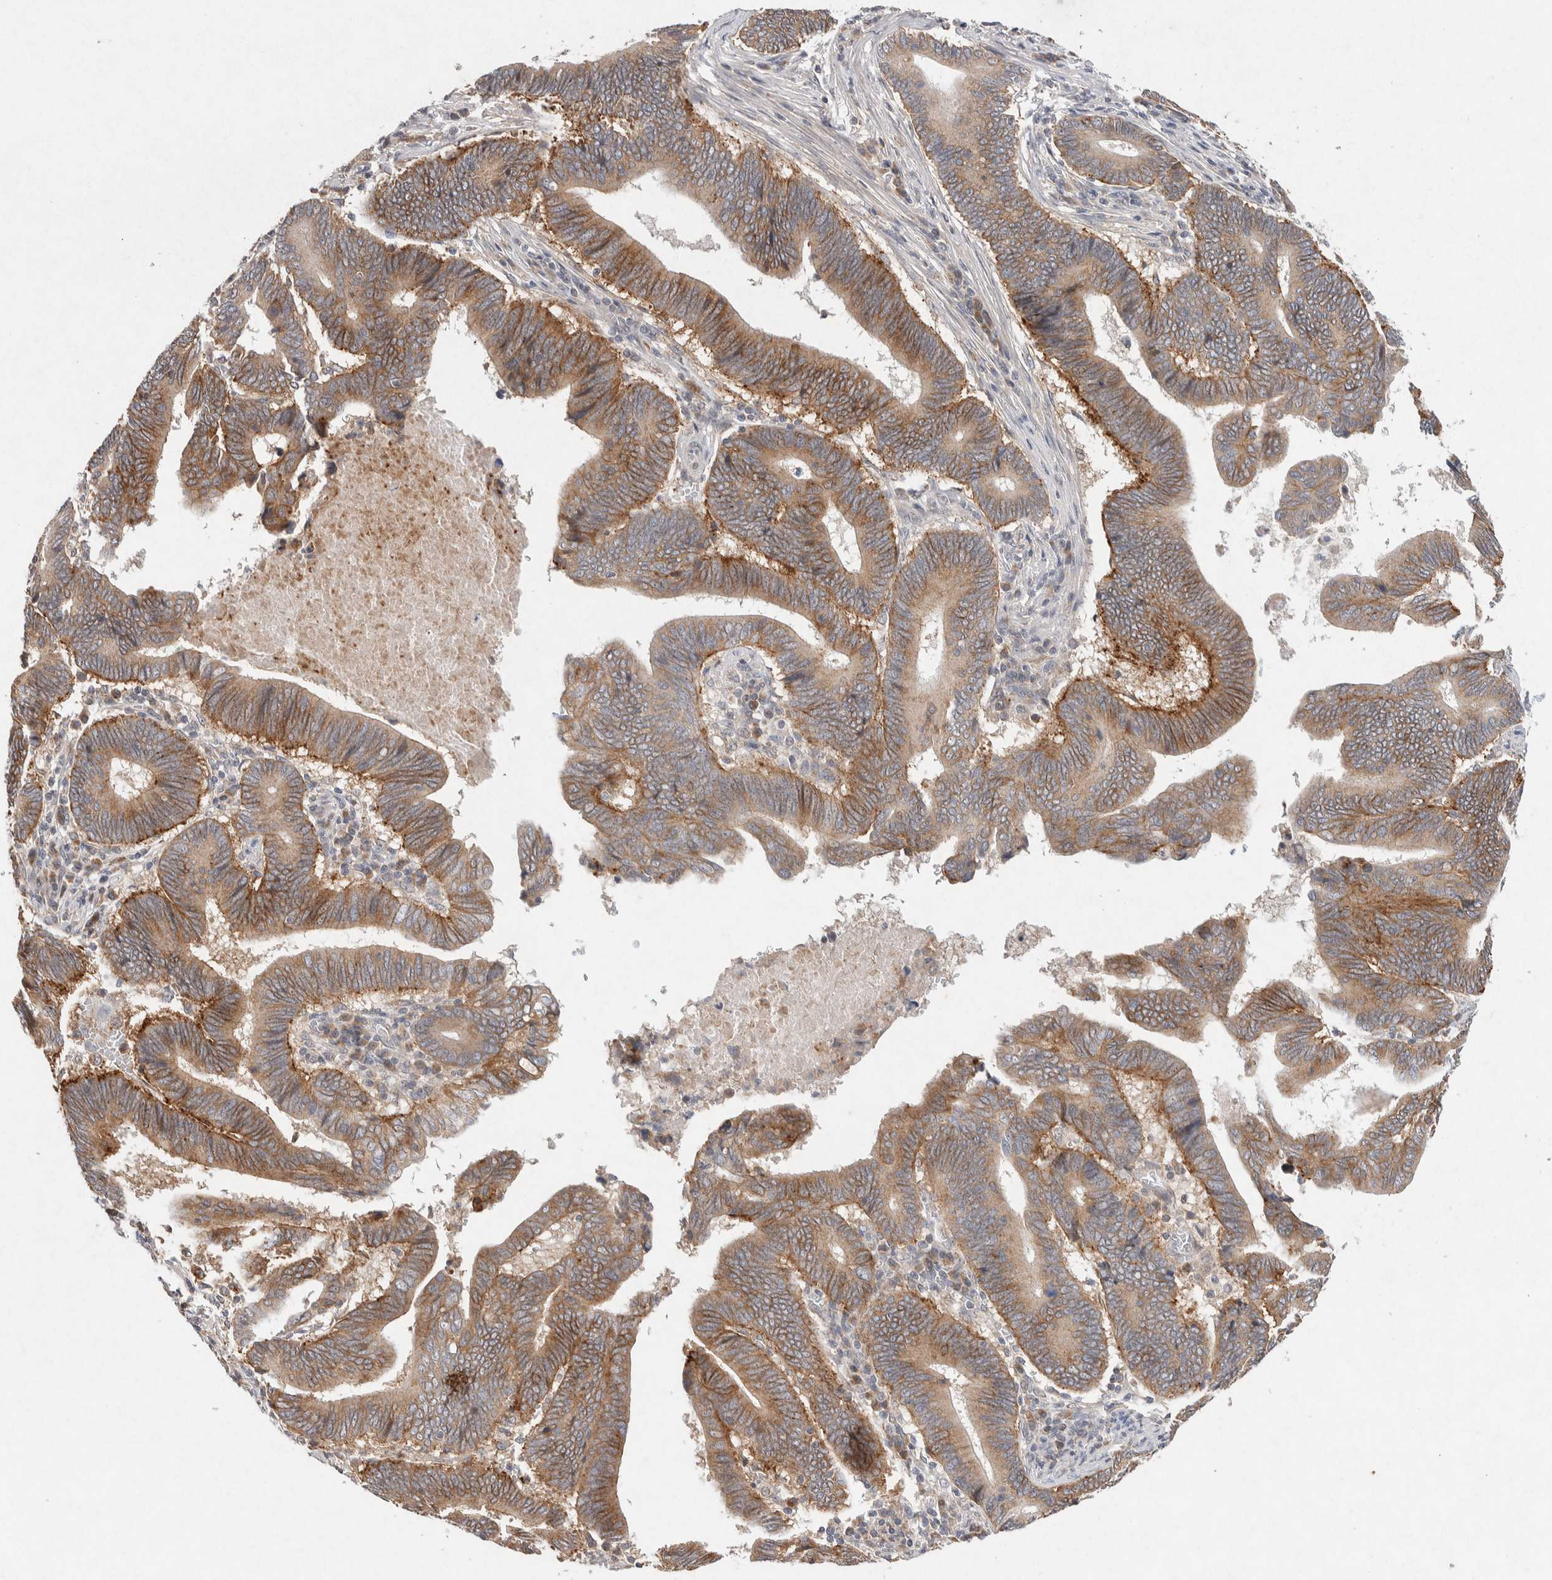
{"staining": {"intensity": "weak", "quantity": ">75%", "location": "cytoplasmic/membranous"}, "tissue": "pancreatic cancer", "cell_type": "Tumor cells", "image_type": "cancer", "snomed": [{"axis": "morphology", "description": "Adenocarcinoma, NOS"}, {"axis": "topography", "description": "Pancreas"}], "caption": "Weak cytoplasmic/membranous protein staining is seen in approximately >75% of tumor cells in adenocarcinoma (pancreatic).", "gene": "CMTM4", "patient": {"sex": "female", "age": 70}}